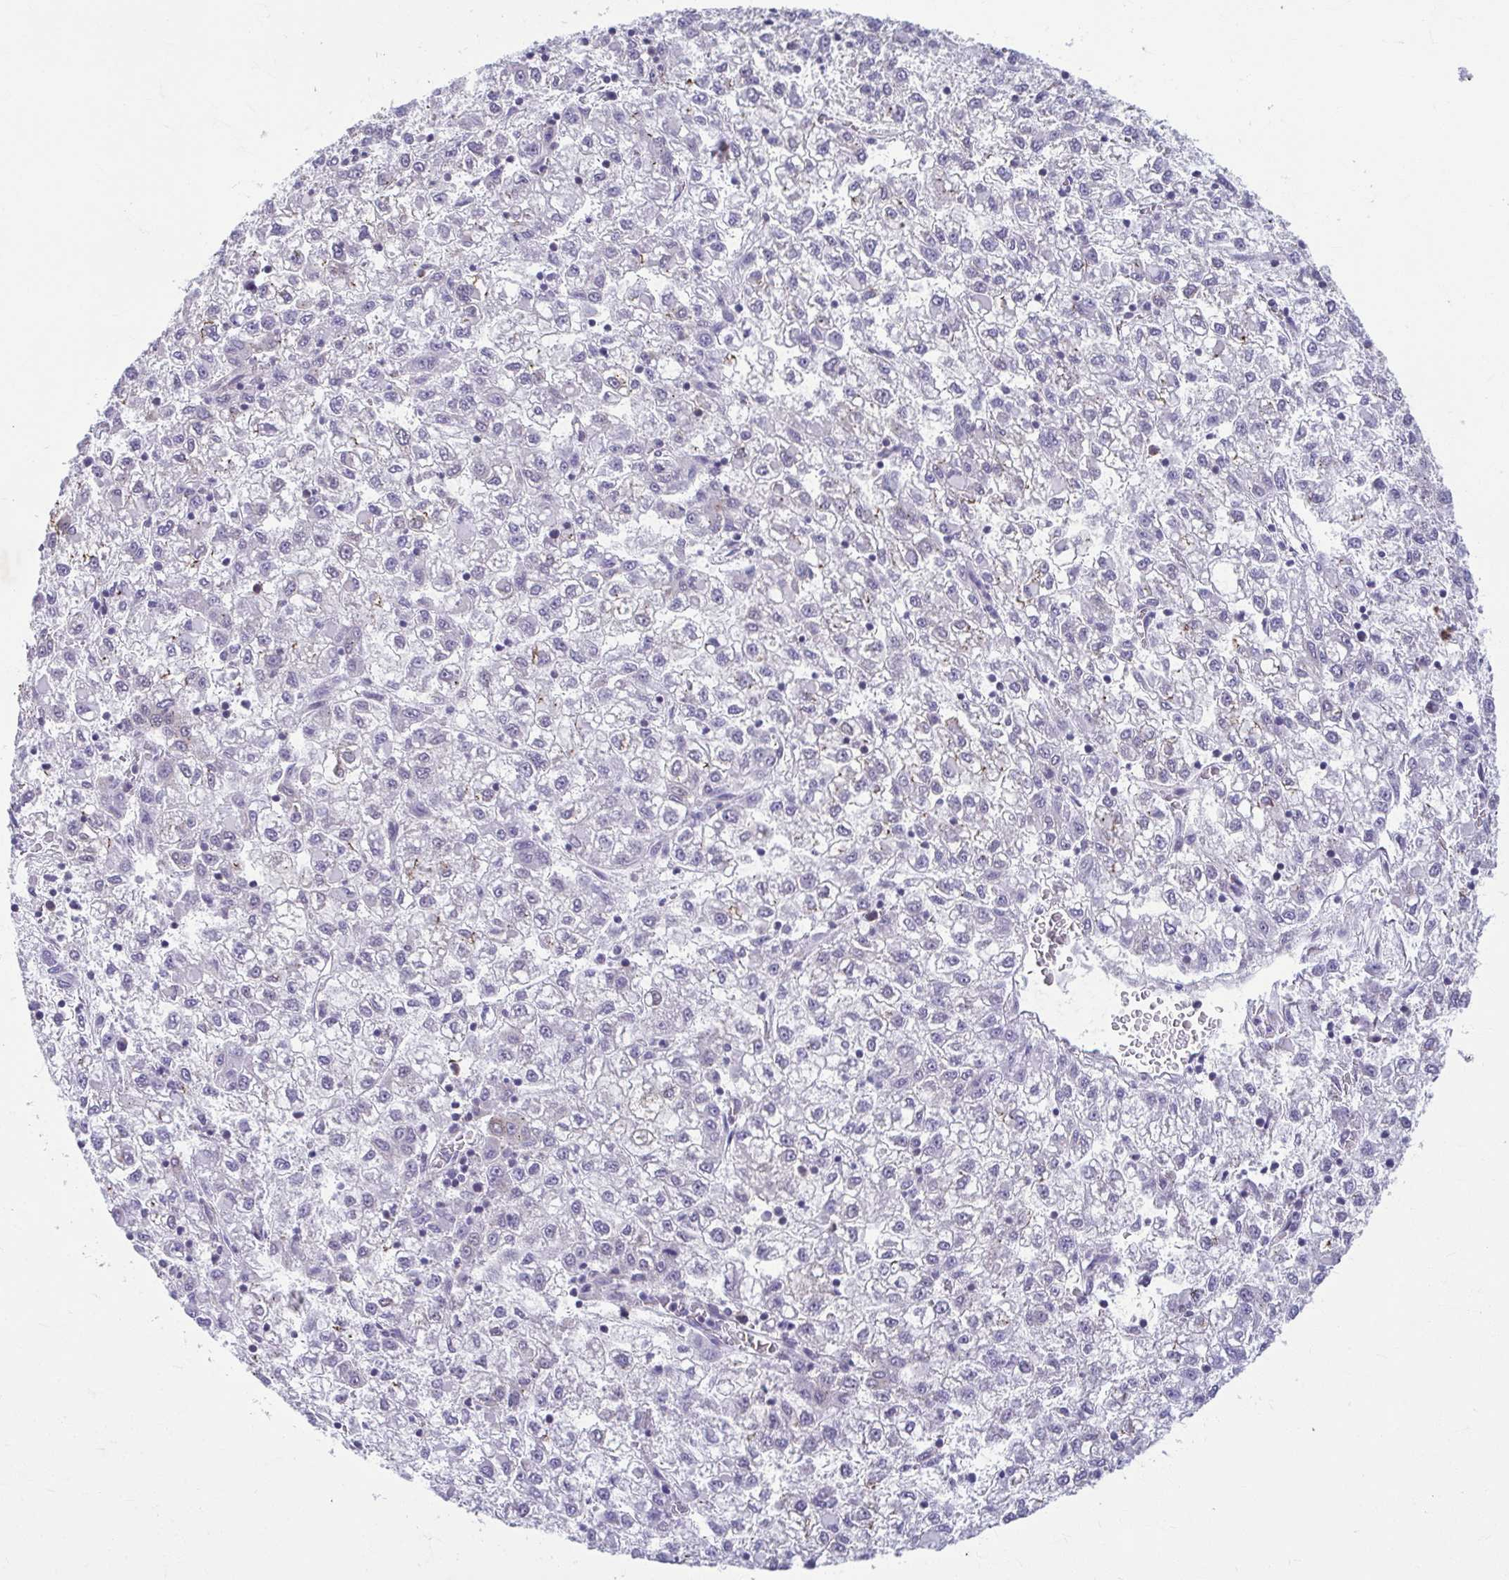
{"staining": {"intensity": "negative", "quantity": "none", "location": "none"}, "tissue": "liver cancer", "cell_type": "Tumor cells", "image_type": "cancer", "snomed": [{"axis": "morphology", "description": "Carcinoma, Hepatocellular, NOS"}, {"axis": "topography", "description": "Liver"}], "caption": "This is an IHC histopathology image of liver cancer (hepatocellular carcinoma). There is no expression in tumor cells.", "gene": "TMEM108", "patient": {"sex": "male", "age": 40}}